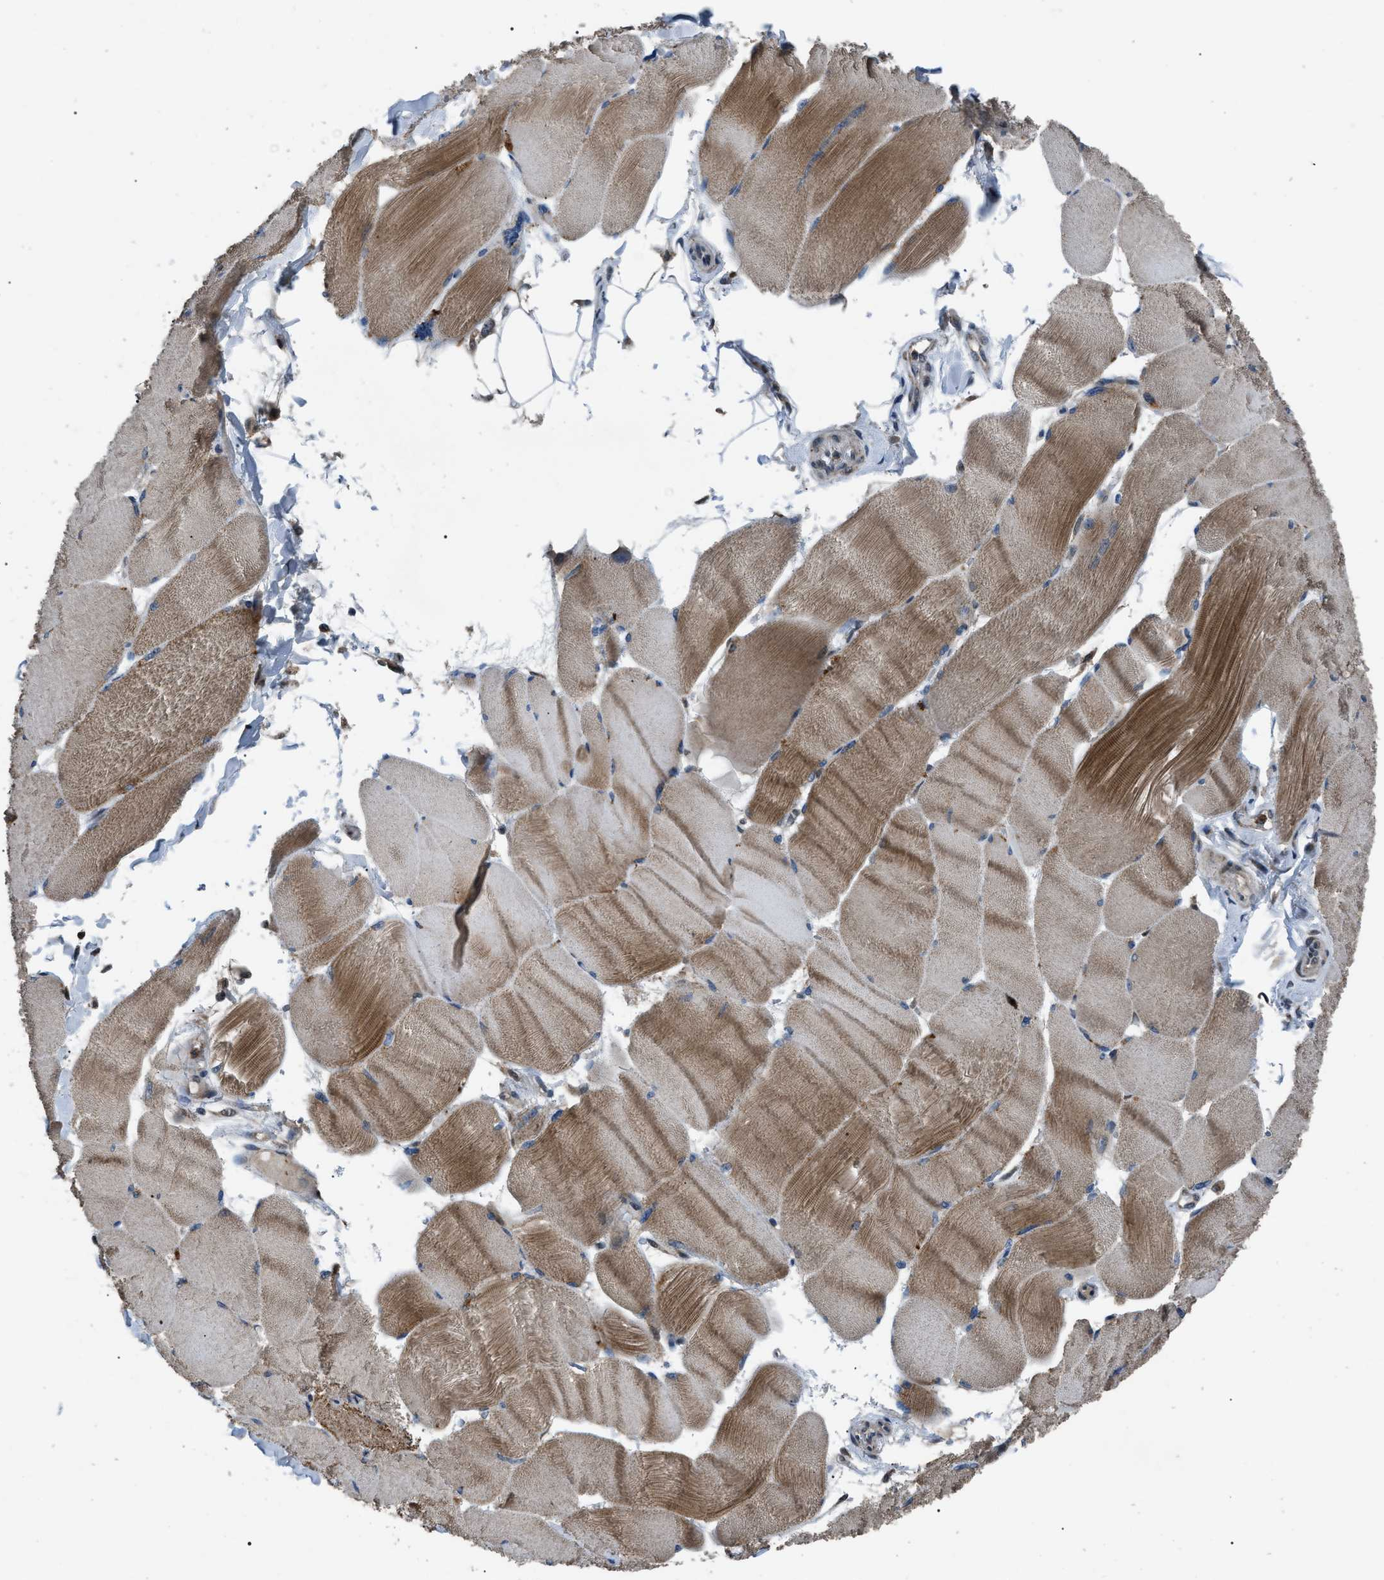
{"staining": {"intensity": "moderate", "quantity": ">75%", "location": "cytoplasmic/membranous"}, "tissue": "skeletal muscle", "cell_type": "Myocytes", "image_type": "normal", "snomed": [{"axis": "morphology", "description": "Normal tissue, NOS"}, {"axis": "topography", "description": "Skin"}, {"axis": "topography", "description": "Skeletal muscle"}], "caption": "Myocytes demonstrate medium levels of moderate cytoplasmic/membranous positivity in approximately >75% of cells in normal human skeletal muscle. (DAB IHC with brightfield microscopy, high magnification).", "gene": "ZFAND2A", "patient": {"sex": "male", "age": 83}}